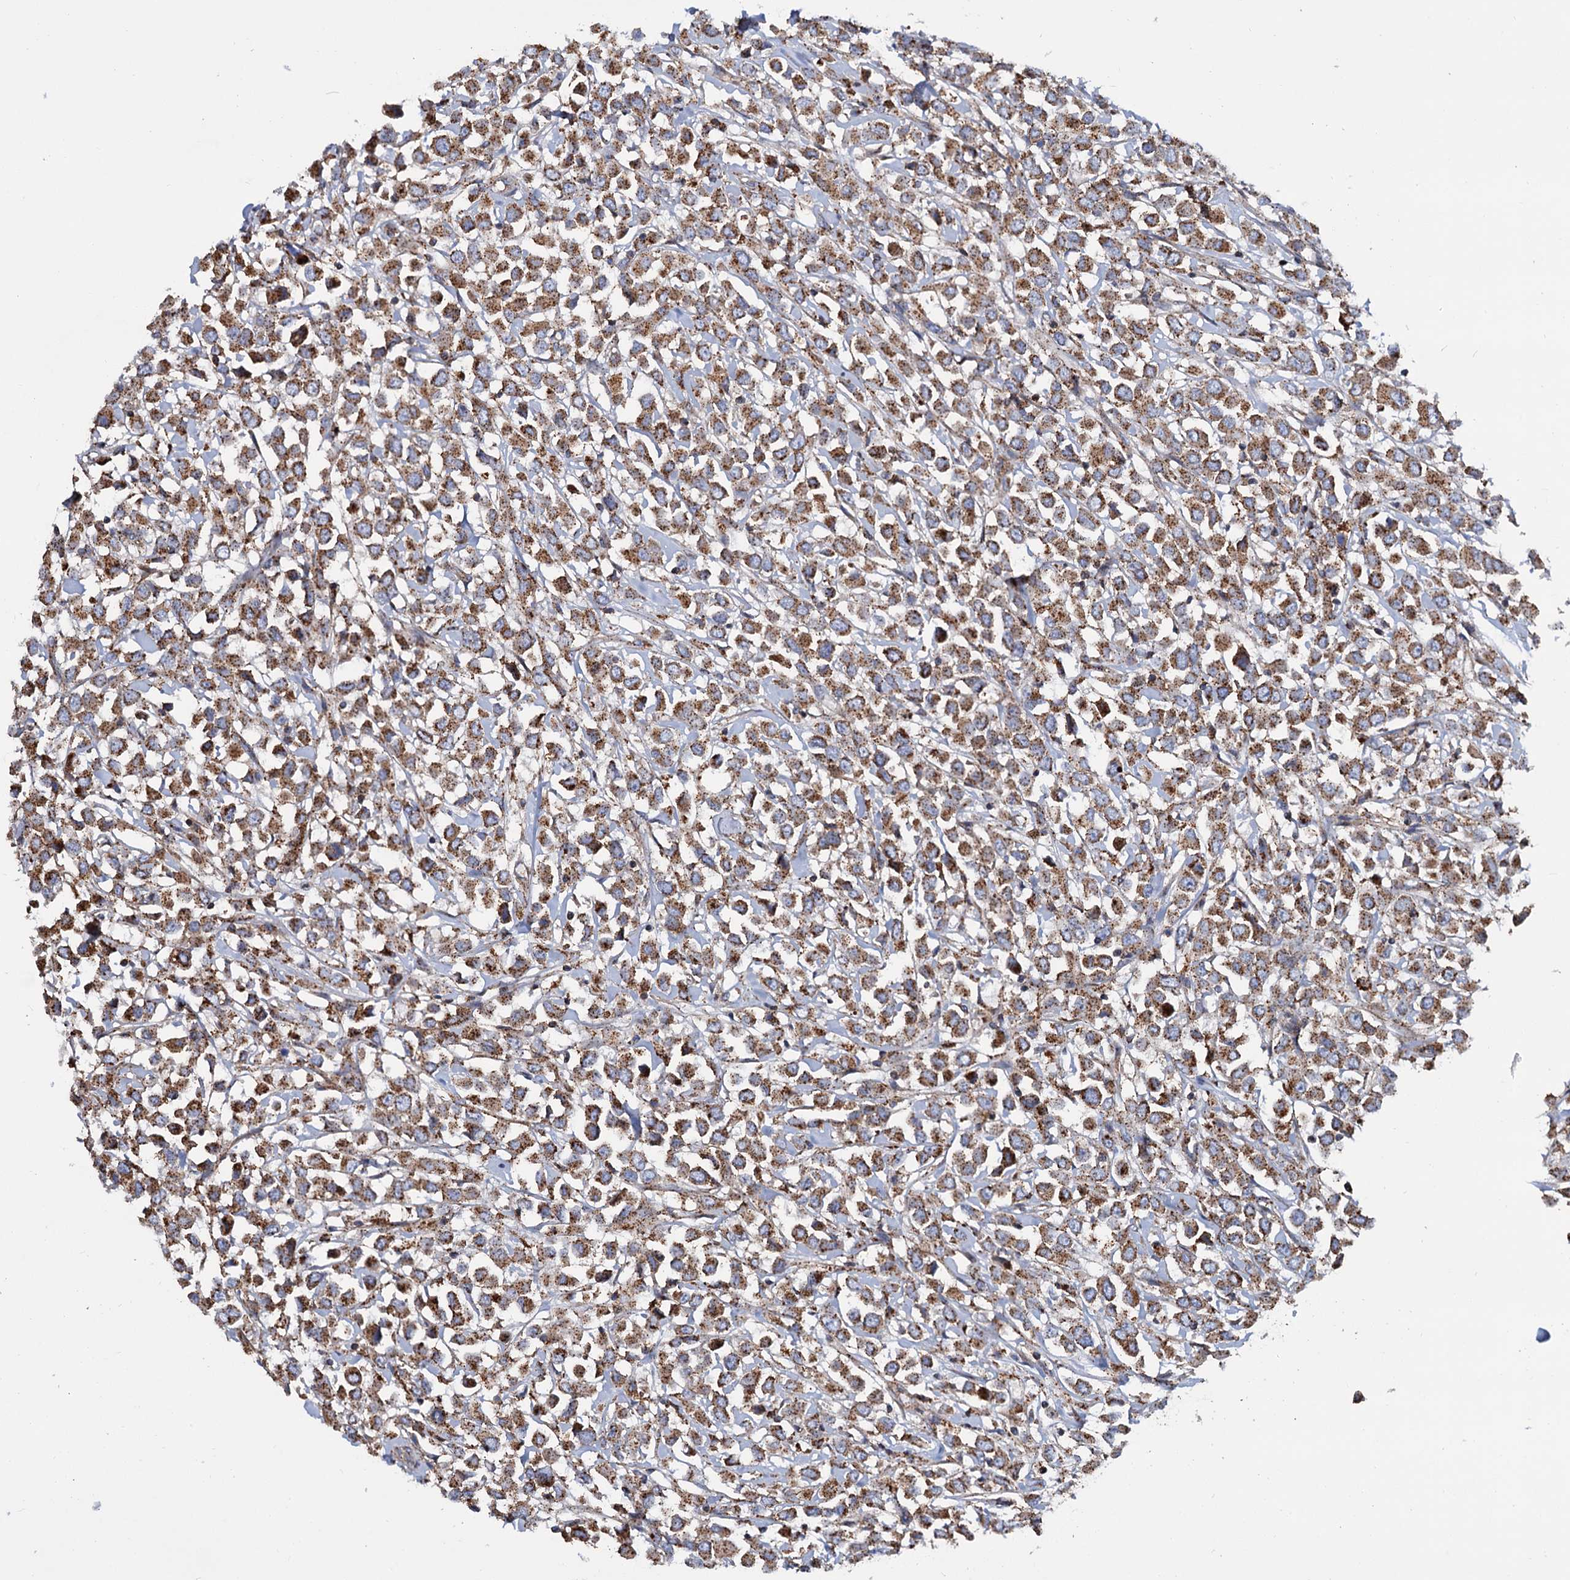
{"staining": {"intensity": "moderate", "quantity": ">75%", "location": "cytoplasmic/membranous"}, "tissue": "breast cancer", "cell_type": "Tumor cells", "image_type": "cancer", "snomed": [{"axis": "morphology", "description": "Duct carcinoma"}, {"axis": "topography", "description": "Breast"}], "caption": "Moderate cytoplasmic/membranous expression for a protein is seen in approximately >75% of tumor cells of breast invasive ductal carcinoma using immunohistochemistry (IHC).", "gene": "PSEN1", "patient": {"sex": "female", "age": 61}}